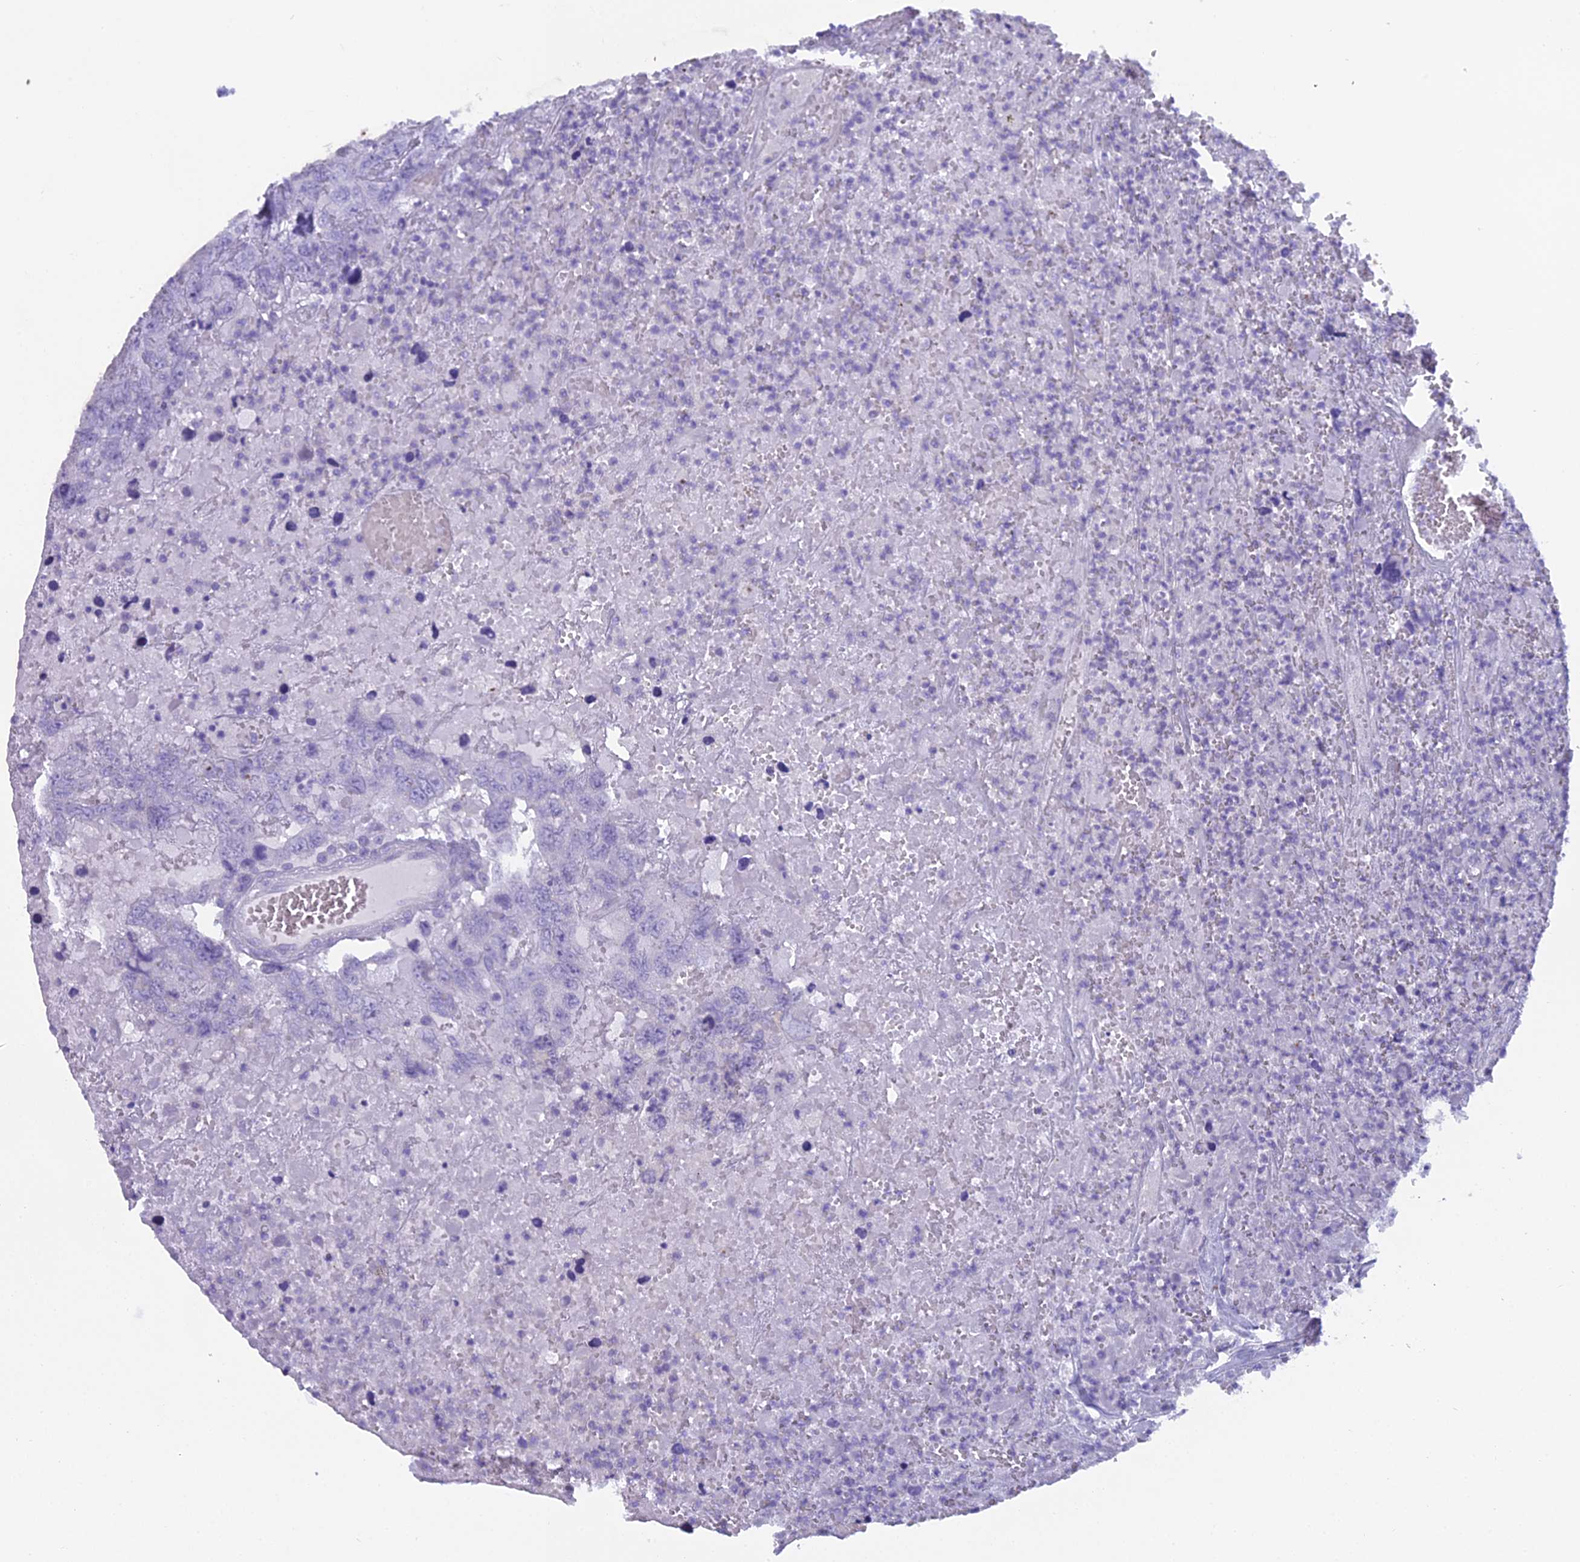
{"staining": {"intensity": "negative", "quantity": "none", "location": "none"}, "tissue": "testis cancer", "cell_type": "Tumor cells", "image_type": "cancer", "snomed": [{"axis": "morphology", "description": "Carcinoma, Embryonal, NOS"}, {"axis": "topography", "description": "Testis"}], "caption": "IHC photomicrograph of human testis cancer stained for a protein (brown), which shows no expression in tumor cells.", "gene": "UNC80", "patient": {"sex": "male", "age": 45}}